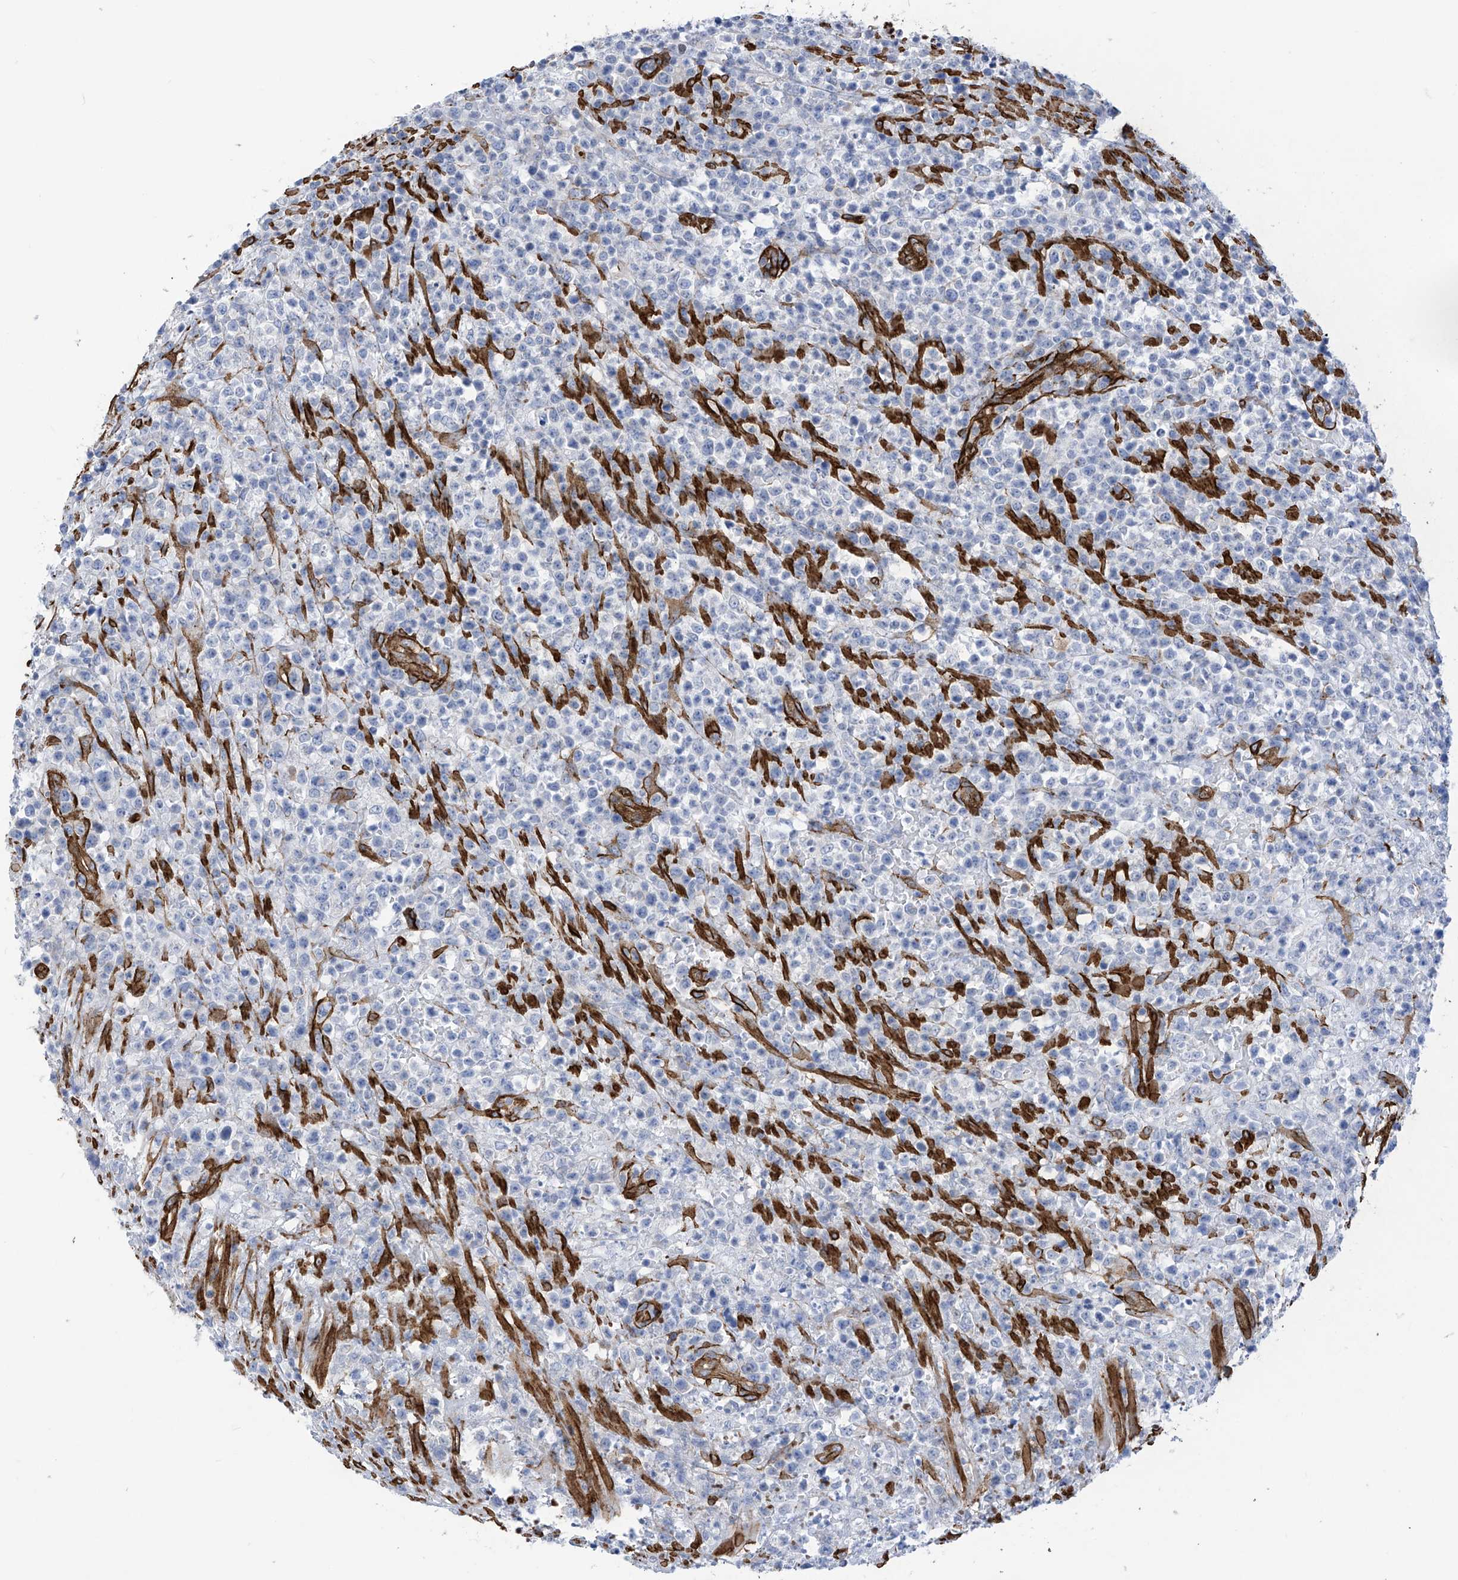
{"staining": {"intensity": "negative", "quantity": "none", "location": "none"}, "tissue": "lymphoma", "cell_type": "Tumor cells", "image_type": "cancer", "snomed": [{"axis": "morphology", "description": "Malignant lymphoma, non-Hodgkin's type, High grade"}, {"axis": "topography", "description": "Colon"}], "caption": "This is a photomicrograph of immunohistochemistry (IHC) staining of malignant lymphoma, non-Hodgkin's type (high-grade), which shows no expression in tumor cells.", "gene": "UBTD1", "patient": {"sex": "female", "age": 53}}